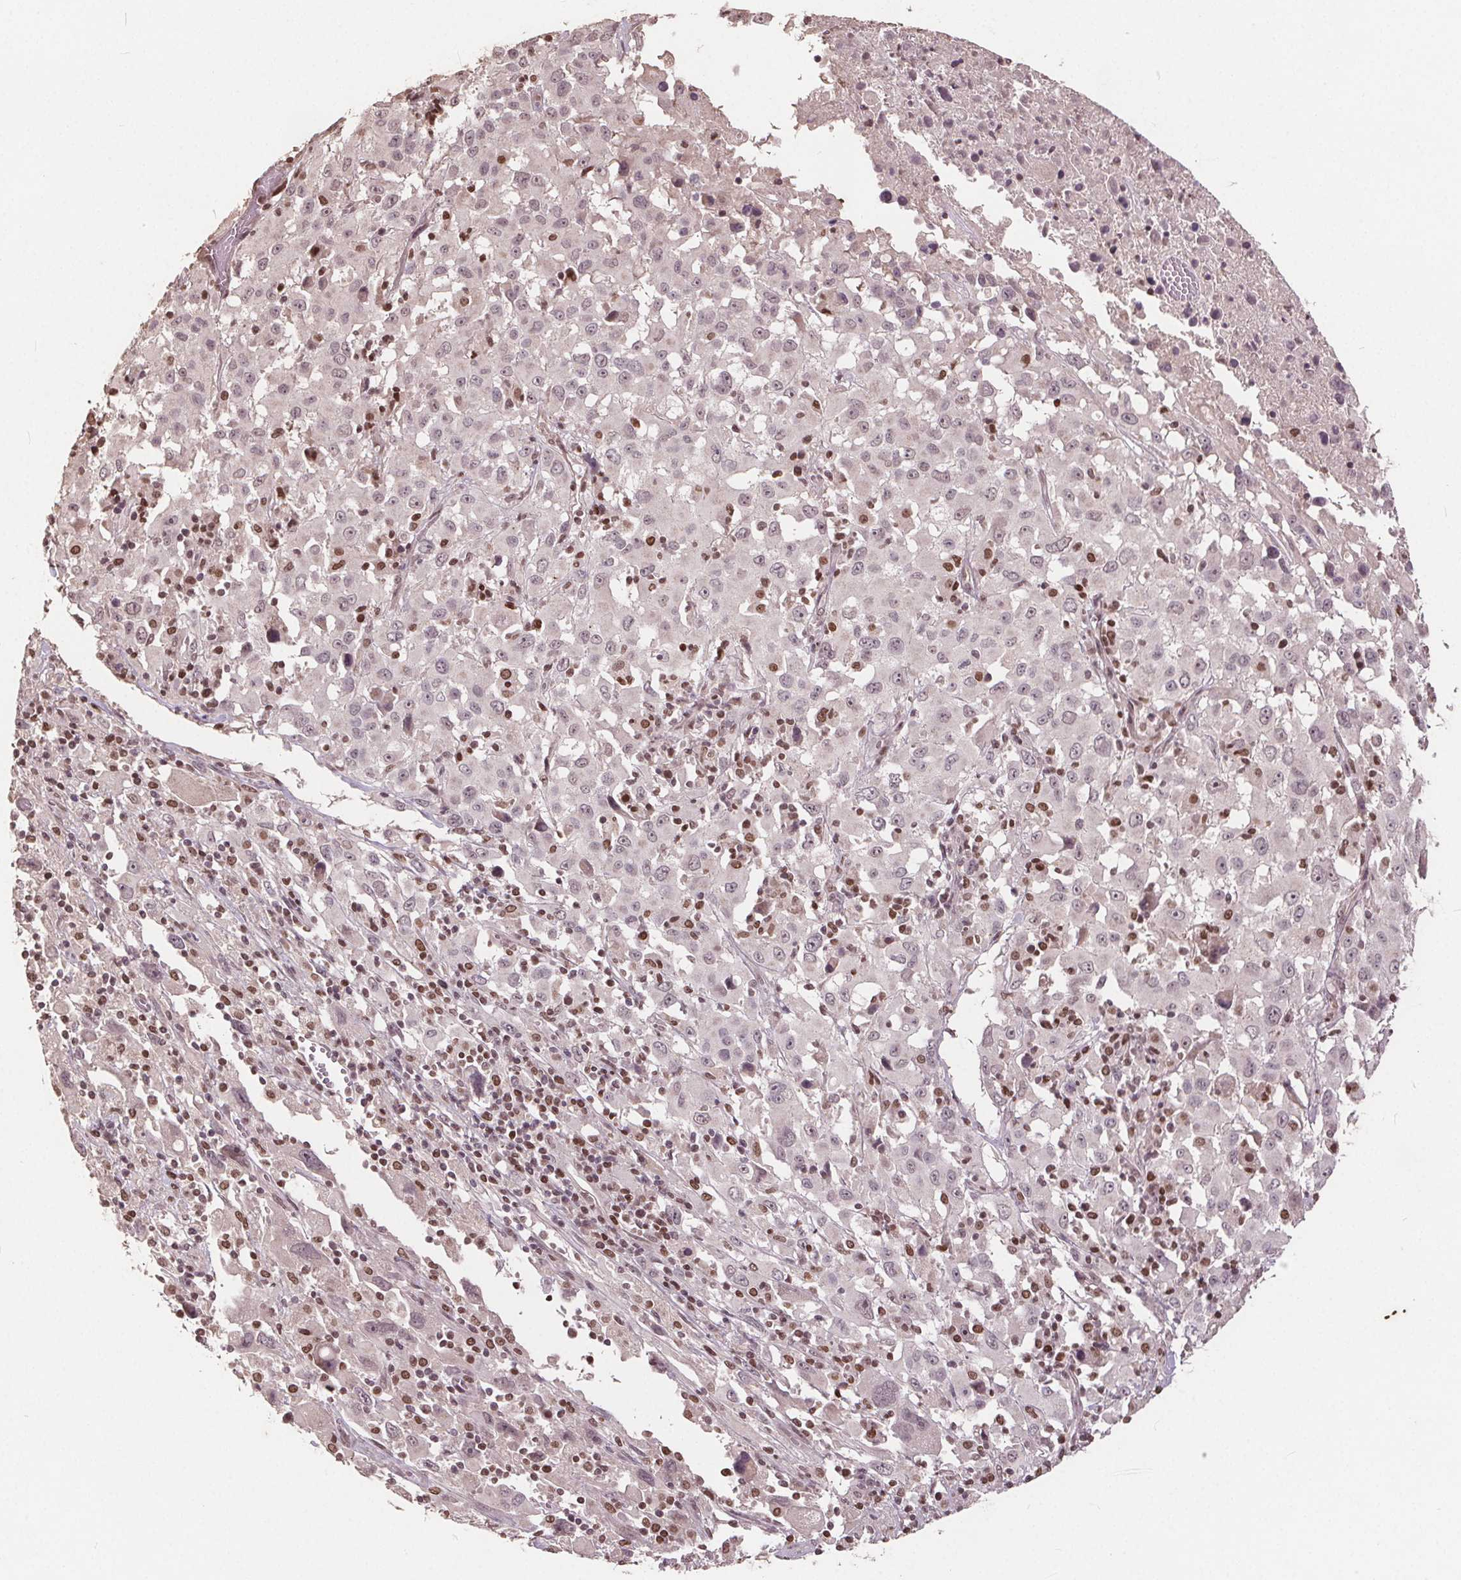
{"staining": {"intensity": "moderate", "quantity": "<25%", "location": "nuclear"}, "tissue": "melanoma", "cell_type": "Tumor cells", "image_type": "cancer", "snomed": [{"axis": "morphology", "description": "Malignant melanoma, Metastatic site"}, {"axis": "topography", "description": "Soft tissue"}], "caption": "Brown immunohistochemical staining in human malignant melanoma (metastatic site) shows moderate nuclear expression in approximately <25% of tumor cells. The staining was performed using DAB, with brown indicating positive protein expression. Nuclei are stained blue with hematoxylin.", "gene": "DNMT3B", "patient": {"sex": "male", "age": 50}}